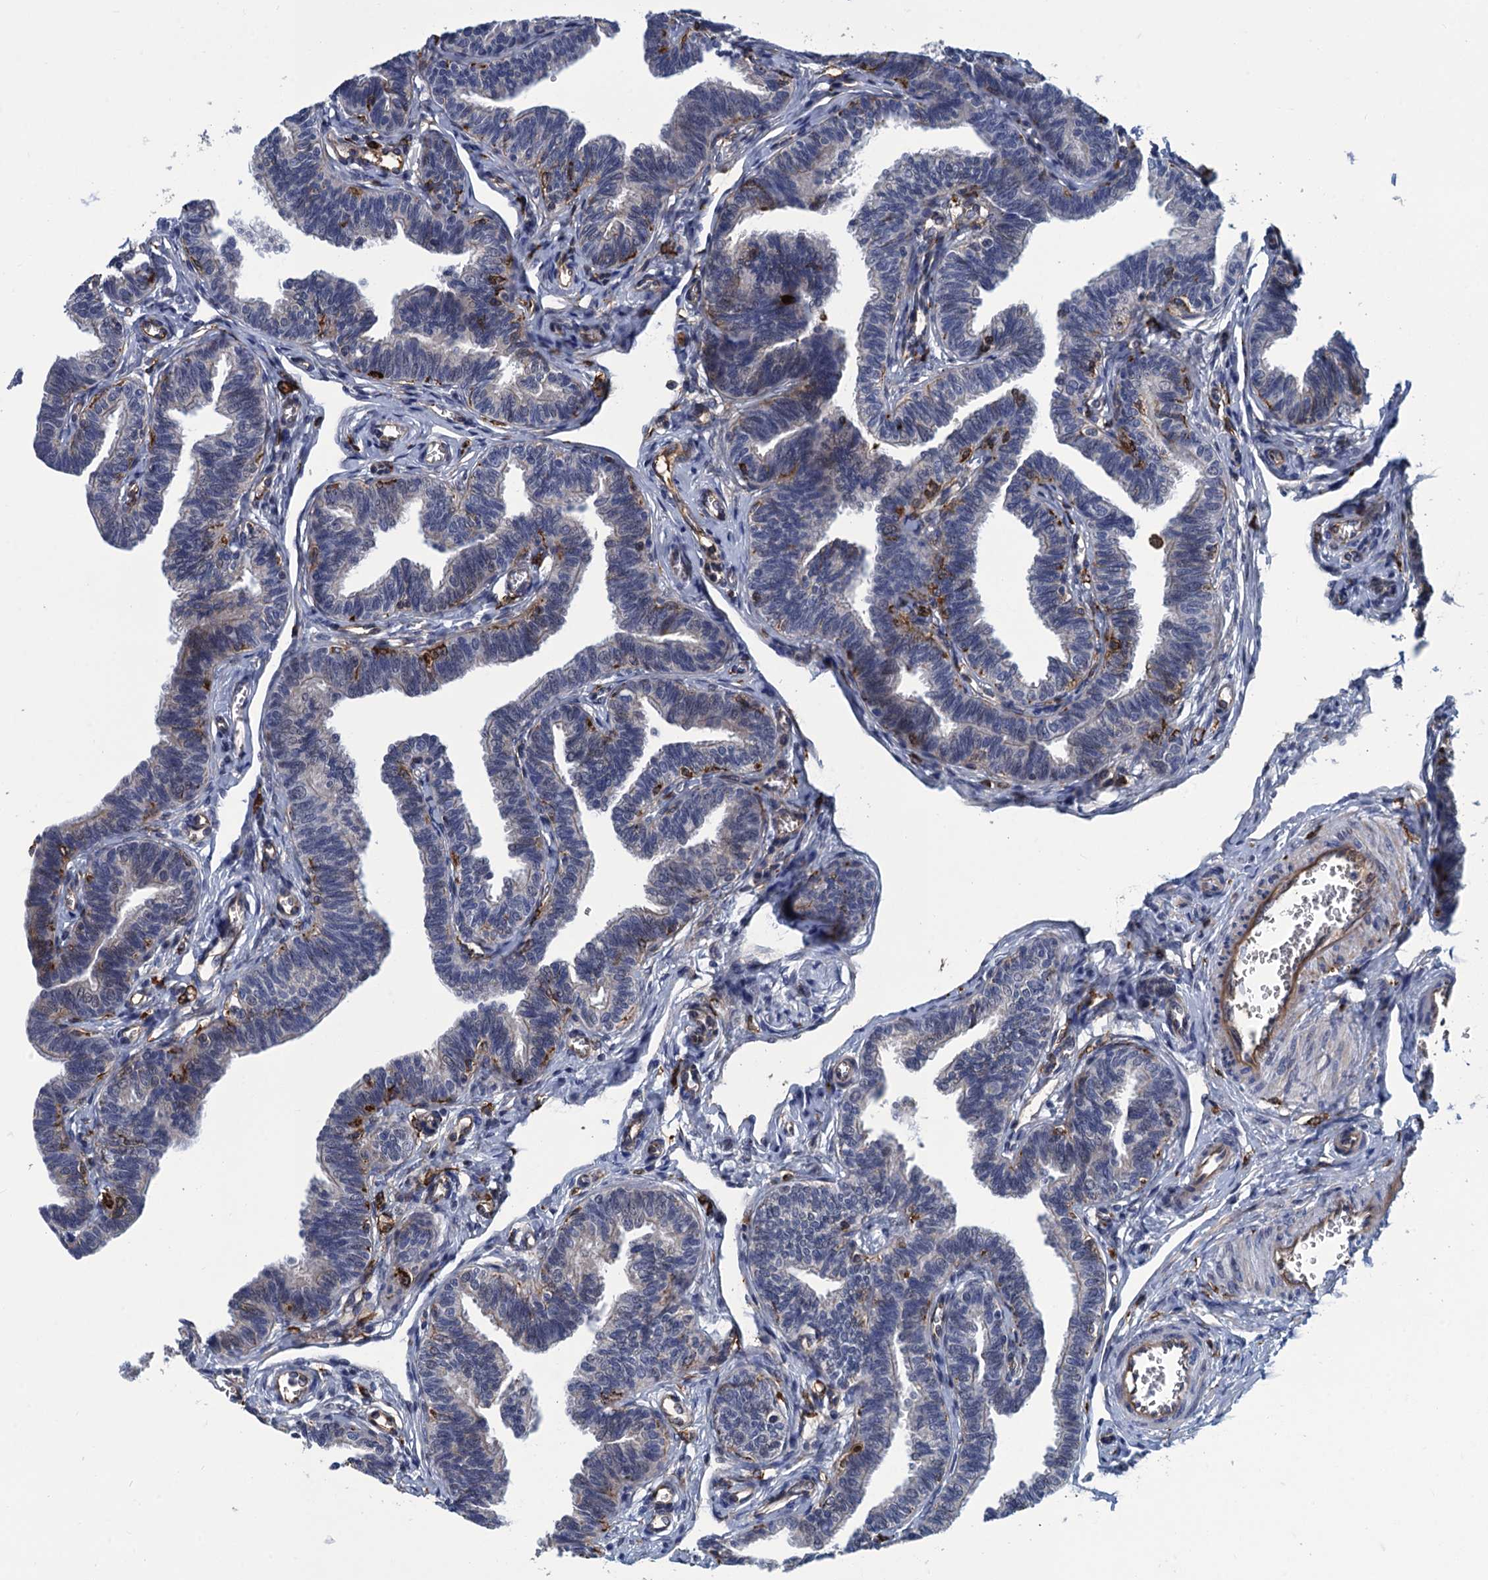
{"staining": {"intensity": "negative", "quantity": "none", "location": "none"}, "tissue": "fallopian tube", "cell_type": "Glandular cells", "image_type": "normal", "snomed": [{"axis": "morphology", "description": "Normal tissue, NOS"}, {"axis": "topography", "description": "Fallopian tube"}, {"axis": "topography", "description": "Ovary"}], "caption": "Immunohistochemistry (IHC) photomicrograph of unremarkable fallopian tube: fallopian tube stained with DAB demonstrates no significant protein expression in glandular cells. (Brightfield microscopy of DAB immunohistochemistry at high magnification).", "gene": "DNHD1", "patient": {"sex": "female", "age": 23}}